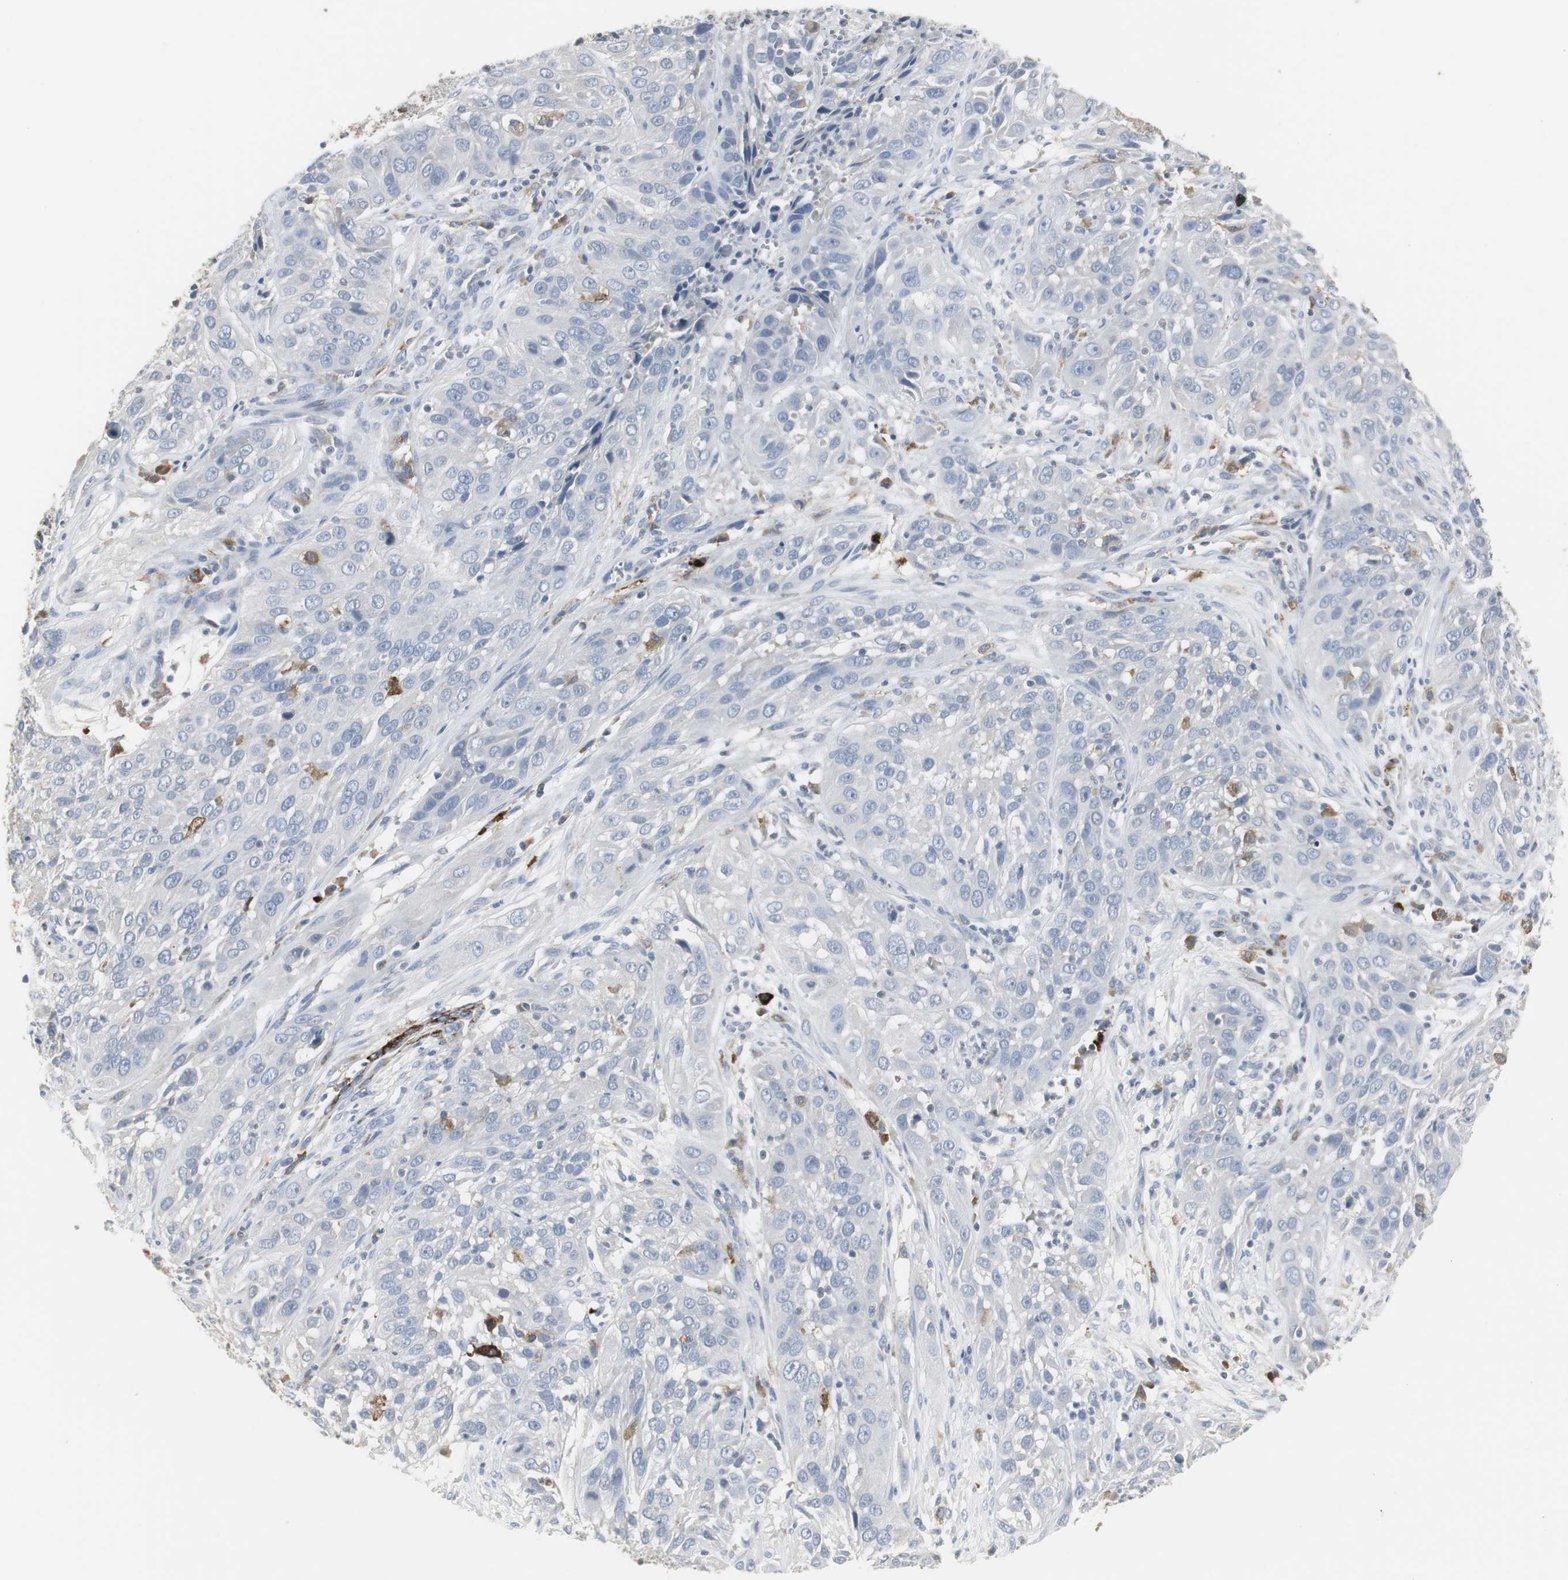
{"staining": {"intensity": "weak", "quantity": "<25%", "location": "cytoplasmic/membranous"}, "tissue": "cervical cancer", "cell_type": "Tumor cells", "image_type": "cancer", "snomed": [{"axis": "morphology", "description": "Squamous cell carcinoma, NOS"}, {"axis": "topography", "description": "Cervix"}], "caption": "A photomicrograph of cervical squamous cell carcinoma stained for a protein exhibits no brown staining in tumor cells.", "gene": "PI15", "patient": {"sex": "female", "age": 32}}